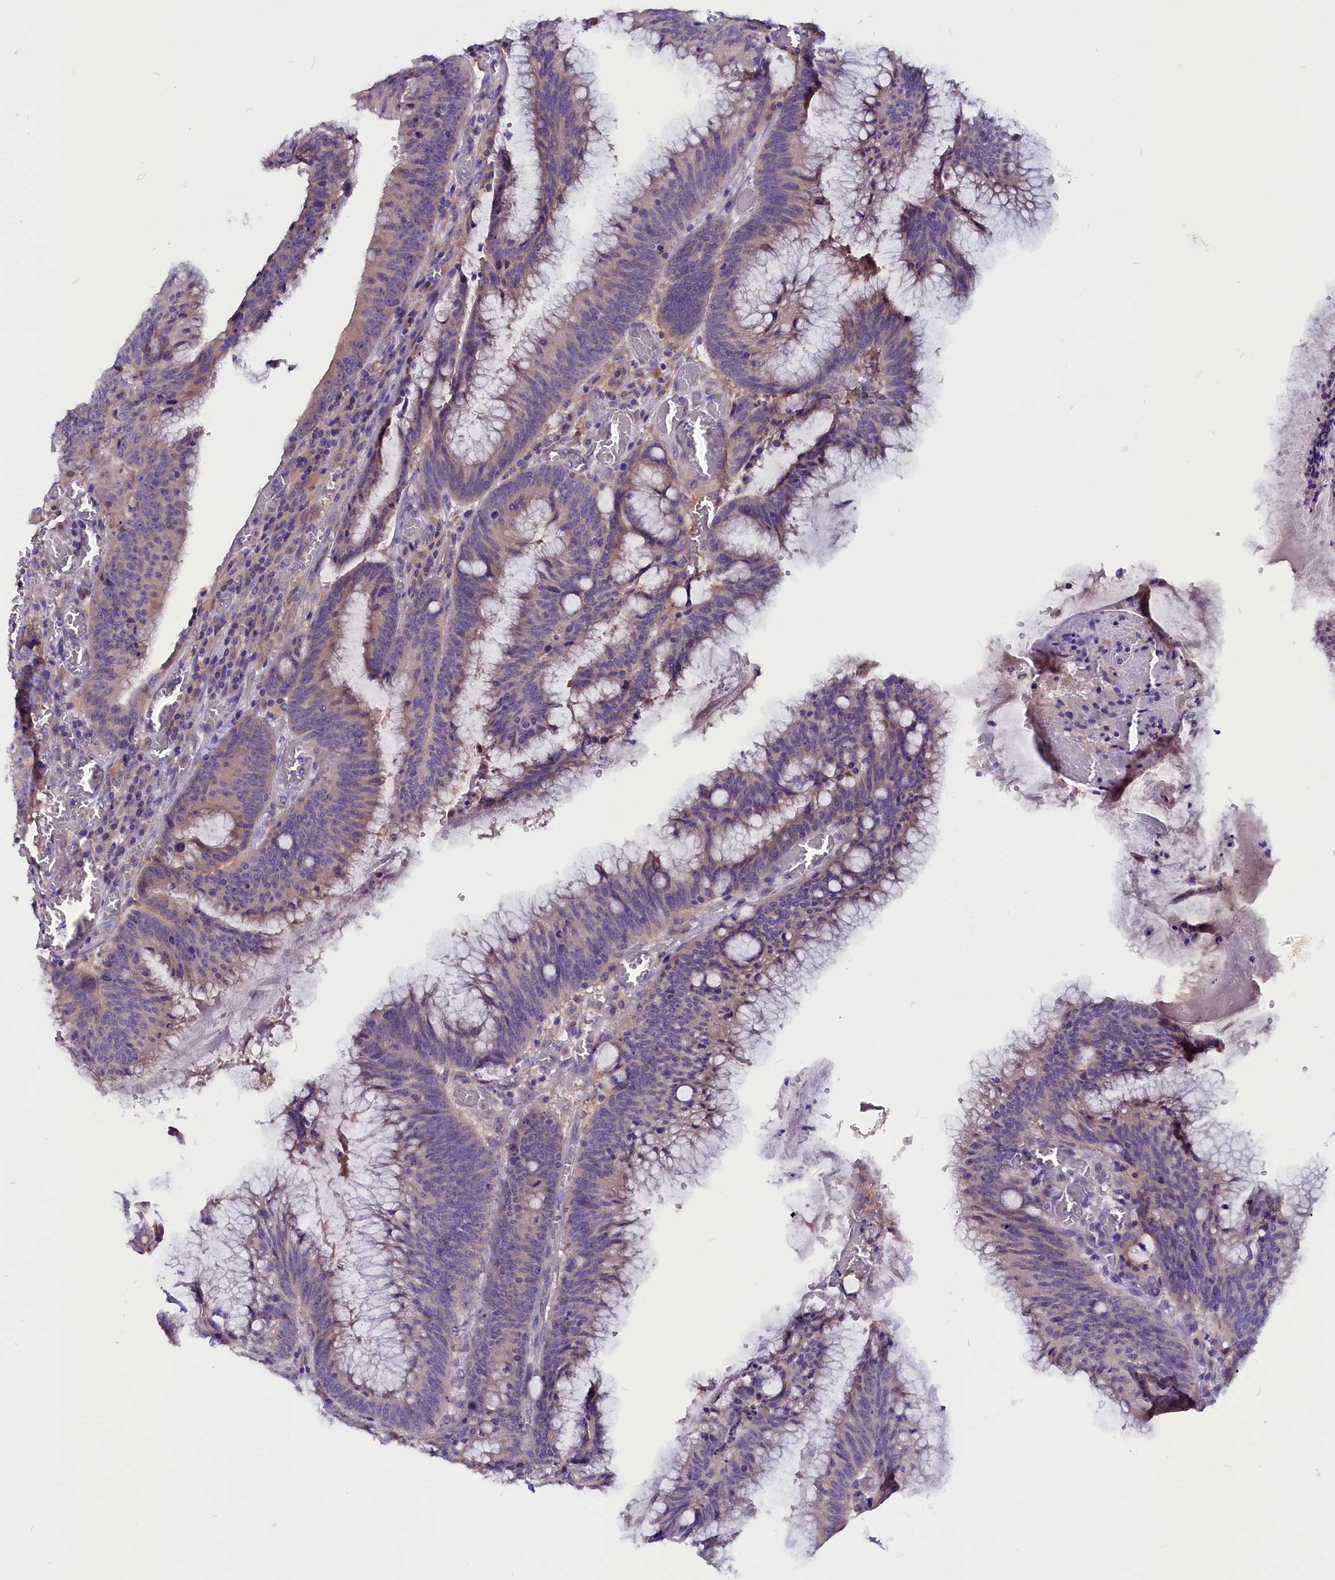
{"staining": {"intensity": "weak", "quantity": "25%-75%", "location": "cytoplasmic/membranous"}, "tissue": "colorectal cancer", "cell_type": "Tumor cells", "image_type": "cancer", "snomed": [{"axis": "morphology", "description": "Adenocarcinoma, NOS"}, {"axis": "topography", "description": "Rectum"}], "caption": "Colorectal cancer stained for a protein (brown) demonstrates weak cytoplasmic/membranous positive positivity in about 25%-75% of tumor cells.", "gene": "CCBE1", "patient": {"sex": "female", "age": 77}}